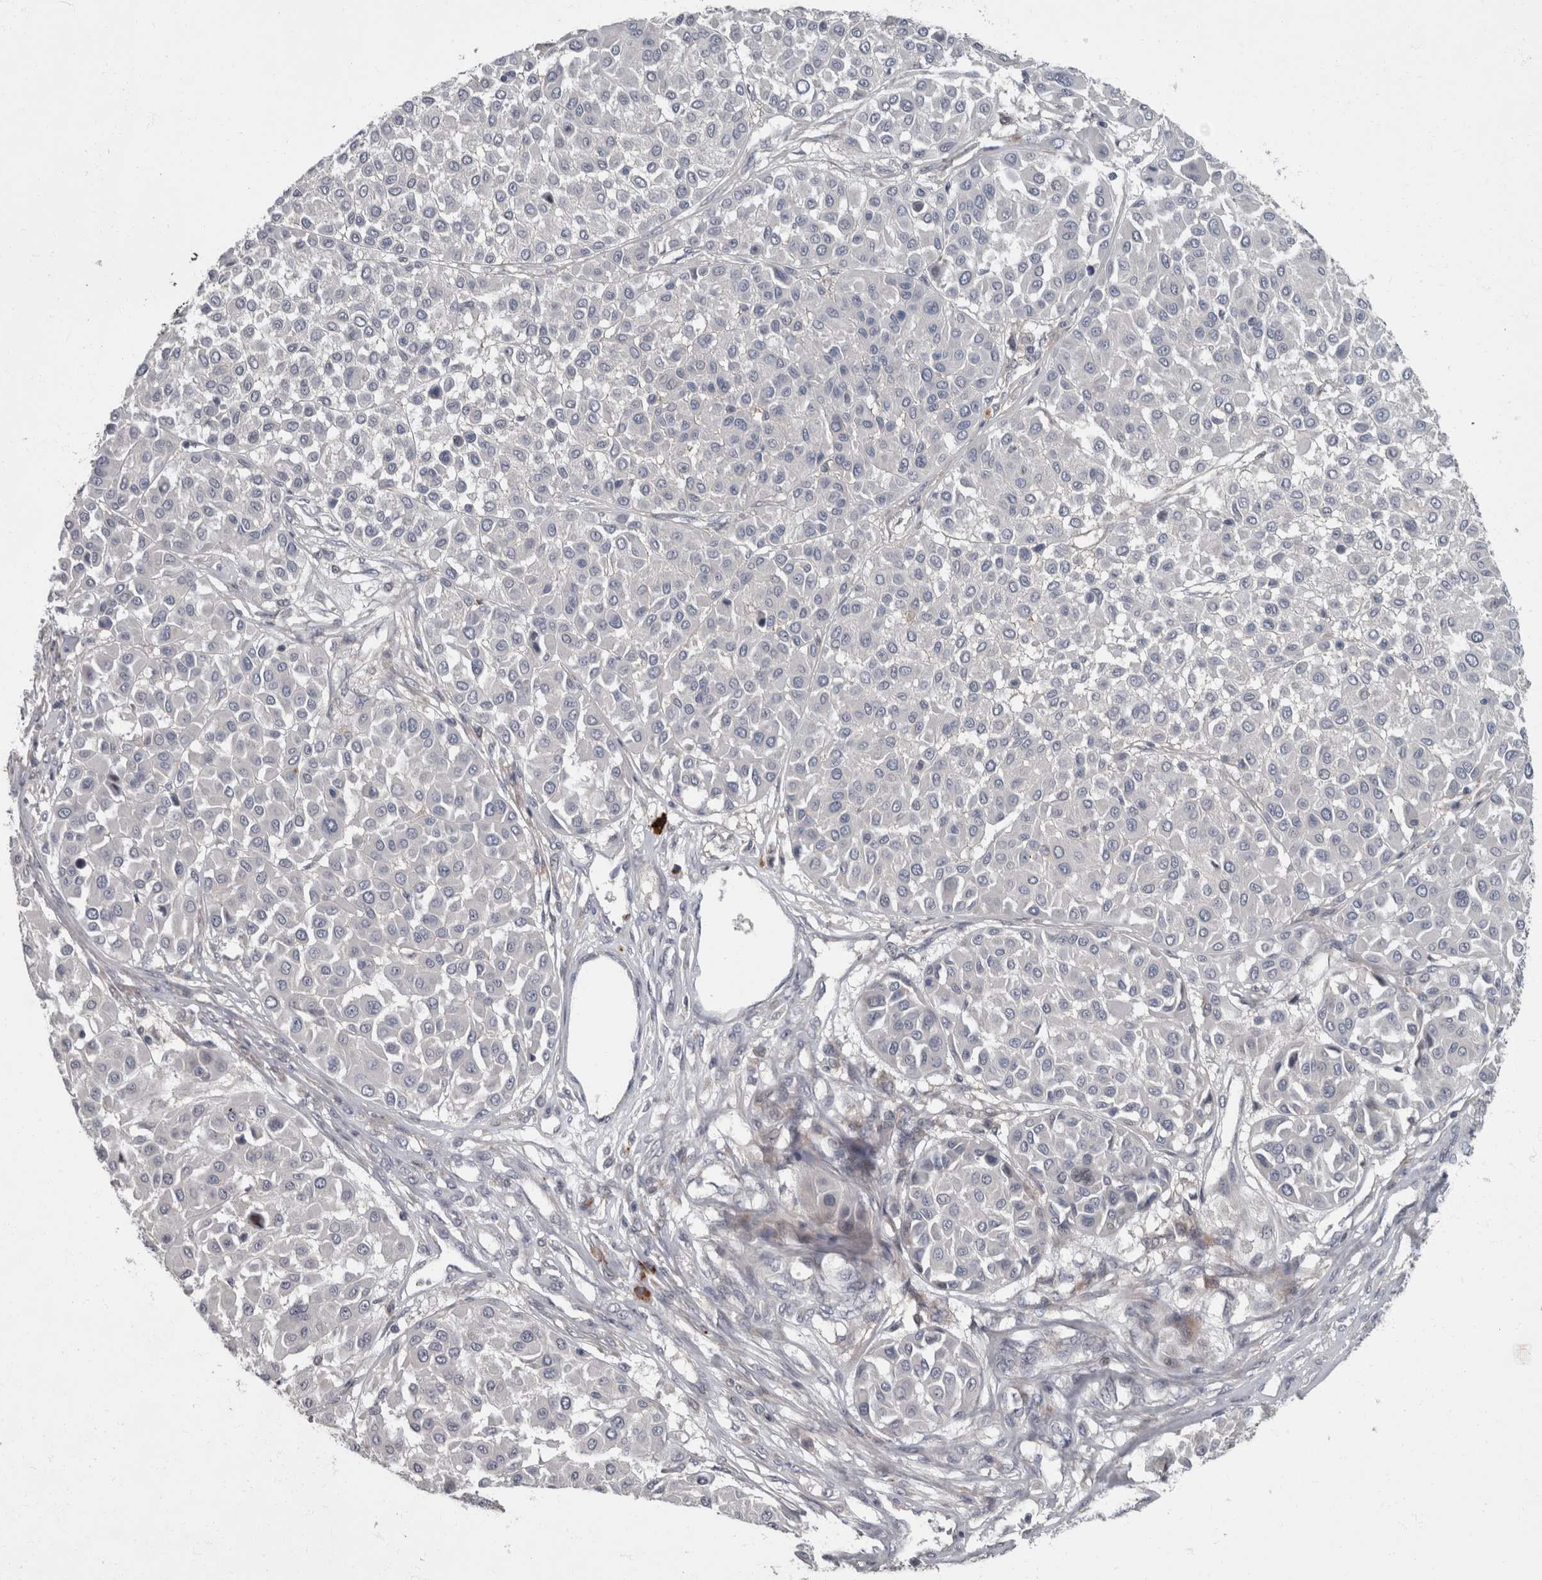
{"staining": {"intensity": "negative", "quantity": "none", "location": "none"}, "tissue": "melanoma", "cell_type": "Tumor cells", "image_type": "cancer", "snomed": [{"axis": "morphology", "description": "Malignant melanoma, Metastatic site"}, {"axis": "topography", "description": "Soft tissue"}], "caption": "The immunohistochemistry photomicrograph has no significant expression in tumor cells of melanoma tissue.", "gene": "CDC42BPG", "patient": {"sex": "male", "age": 41}}